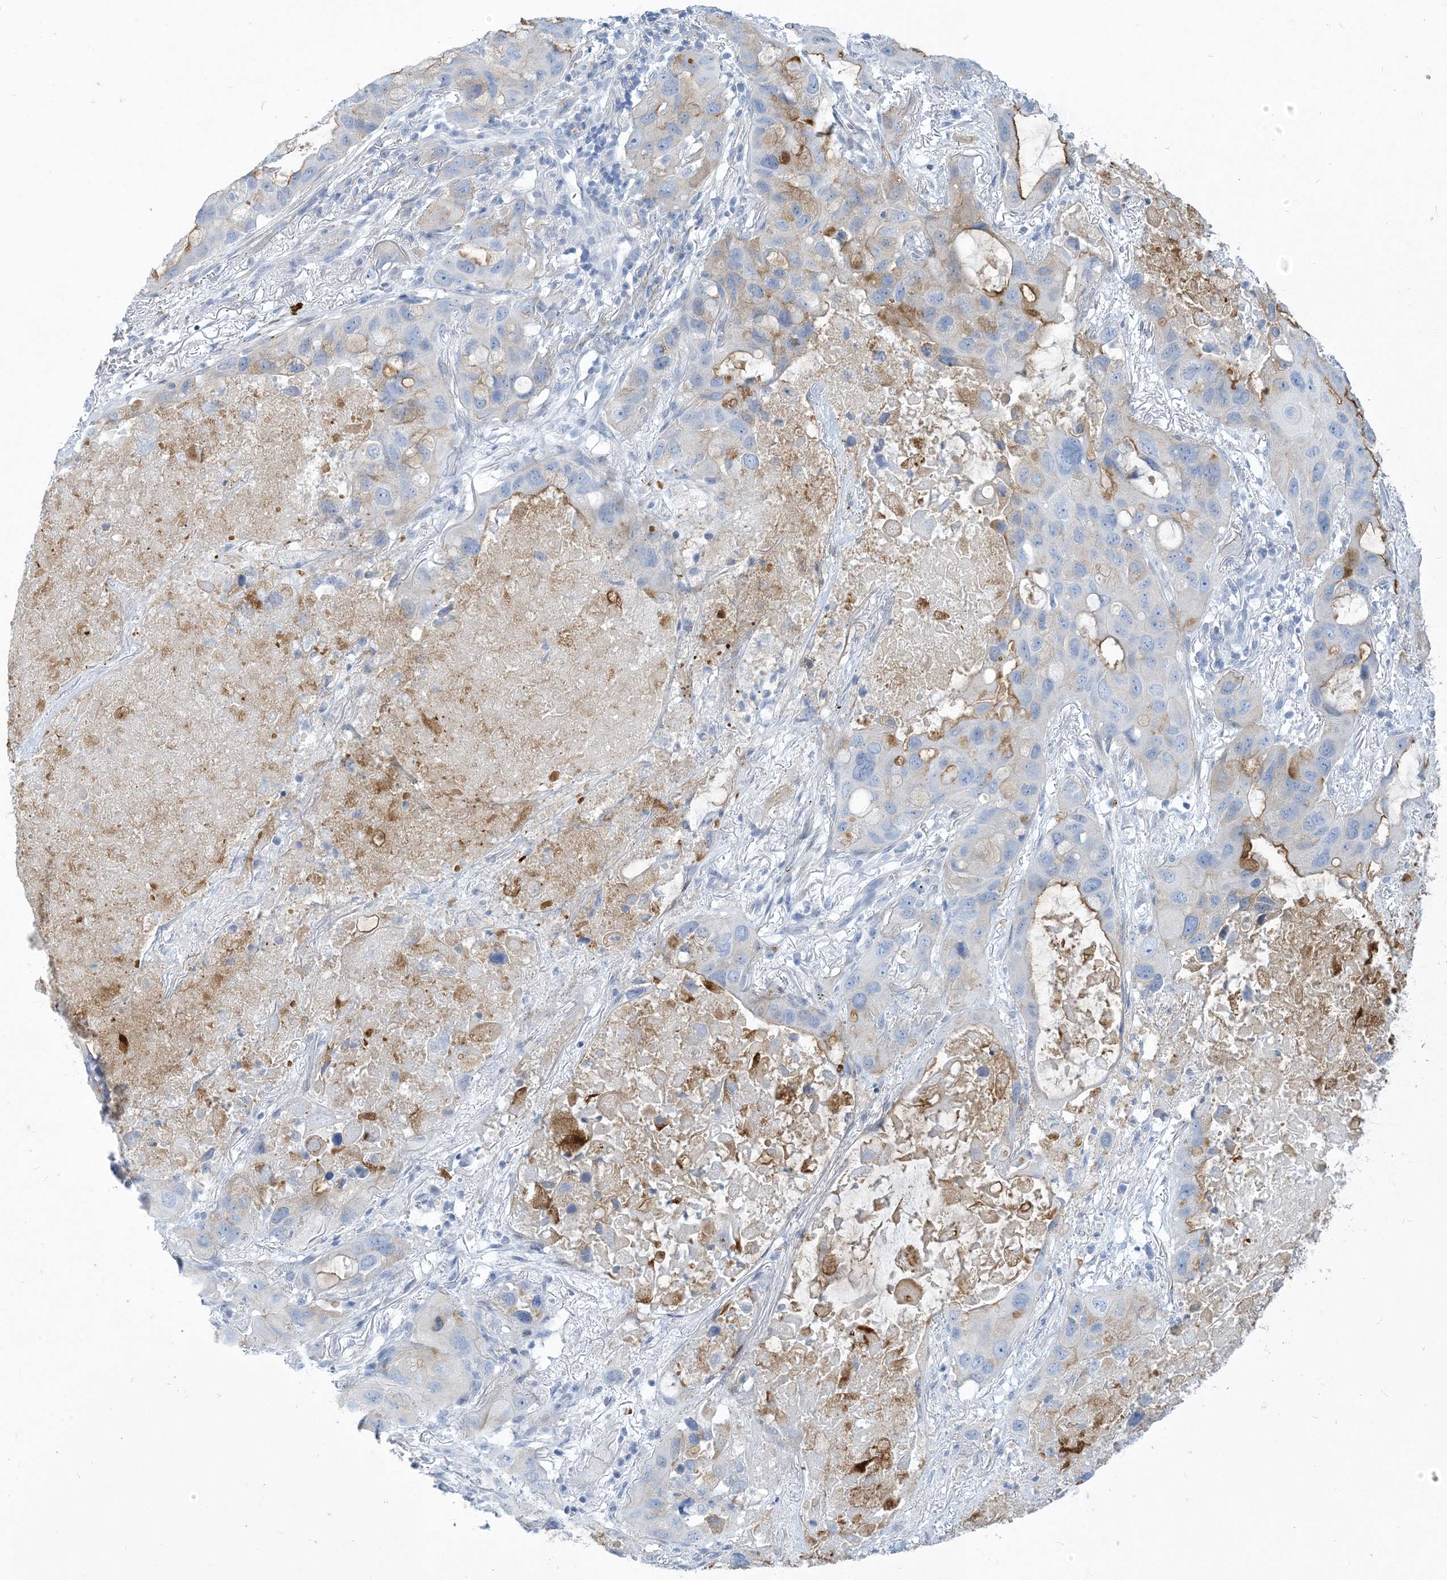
{"staining": {"intensity": "moderate", "quantity": "<25%", "location": "cytoplasmic/membranous"}, "tissue": "lung cancer", "cell_type": "Tumor cells", "image_type": "cancer", "snomed": [{"axis": "morphology", "description": "Squamous cell carcinoma, NOS"}, {"axis": "topography", "description": "Lung"}], "caption": "Lung cancer tissue reveals moderate cytoplasmic/membranous expression in approximately <25% of tumor cells, visualized by immunohistochemistry.", "gene": "MOXD1", "patient": {"sex": "female", "age": 73}}